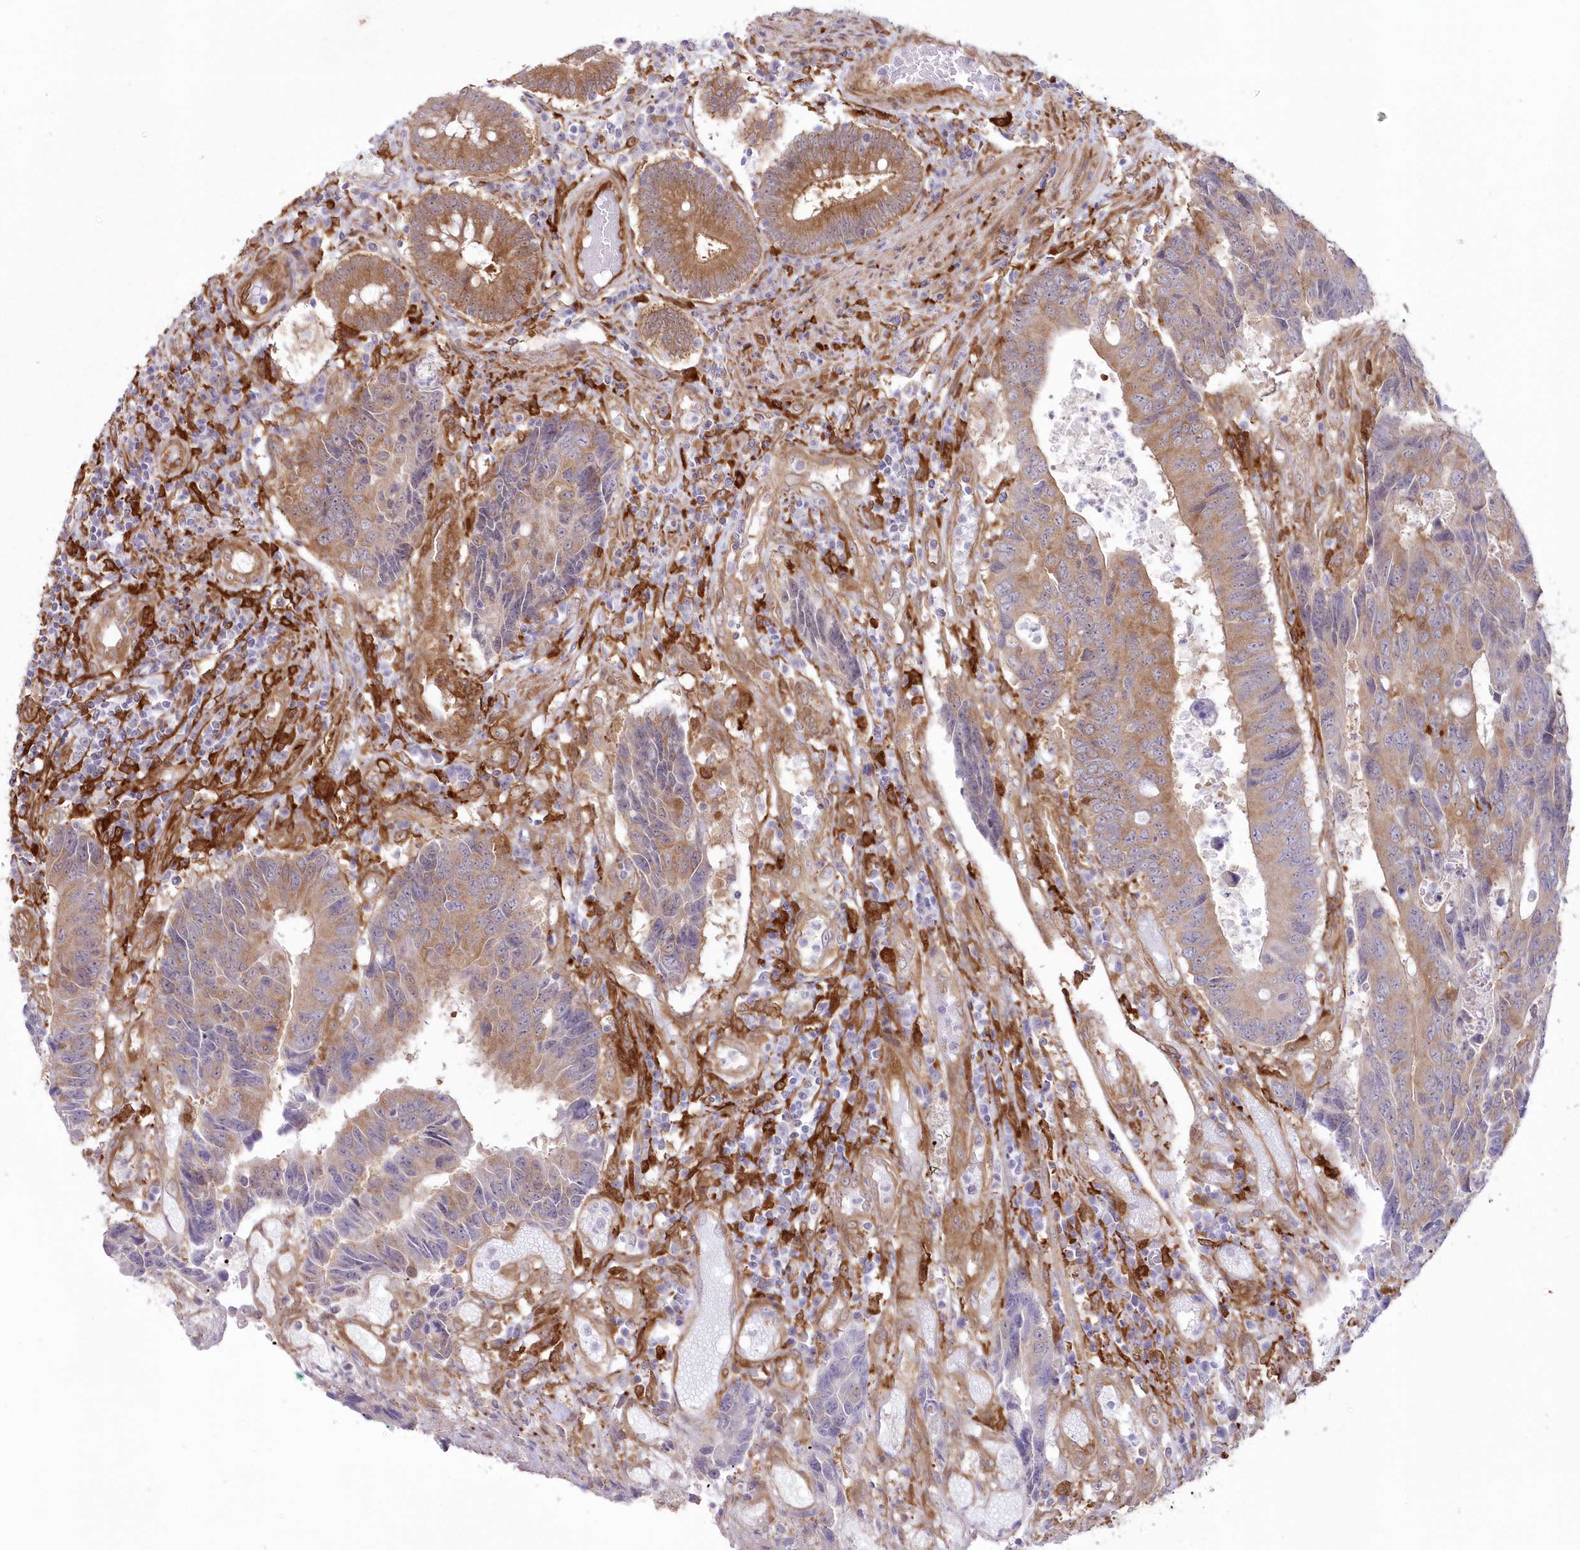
{"staining": {"intensity": "moderate", "quantity": ">75%", "location": "cytoplasmic/membranous"}, "tissue": "colorectal cancer", "cell_type": "Tumor cells", "image_type": "cancer", "snomed": [{"axis": "morphology", "description": "Adenocarcinoma, NOS"}, {"axis": "topography", "description": "Rectum"}], "caption": "DAB immunohistochemical staining of adenocarcinoma (colorectal) exhibits moderate cytoplasmic/membranous protein positivity in approximately >75% of tumor cells. (DAB = brown stain, brightfield microscopy at high magnification).", "gene": "SH3PXD2B", "patient": {"sex": "male", "age": 84}}